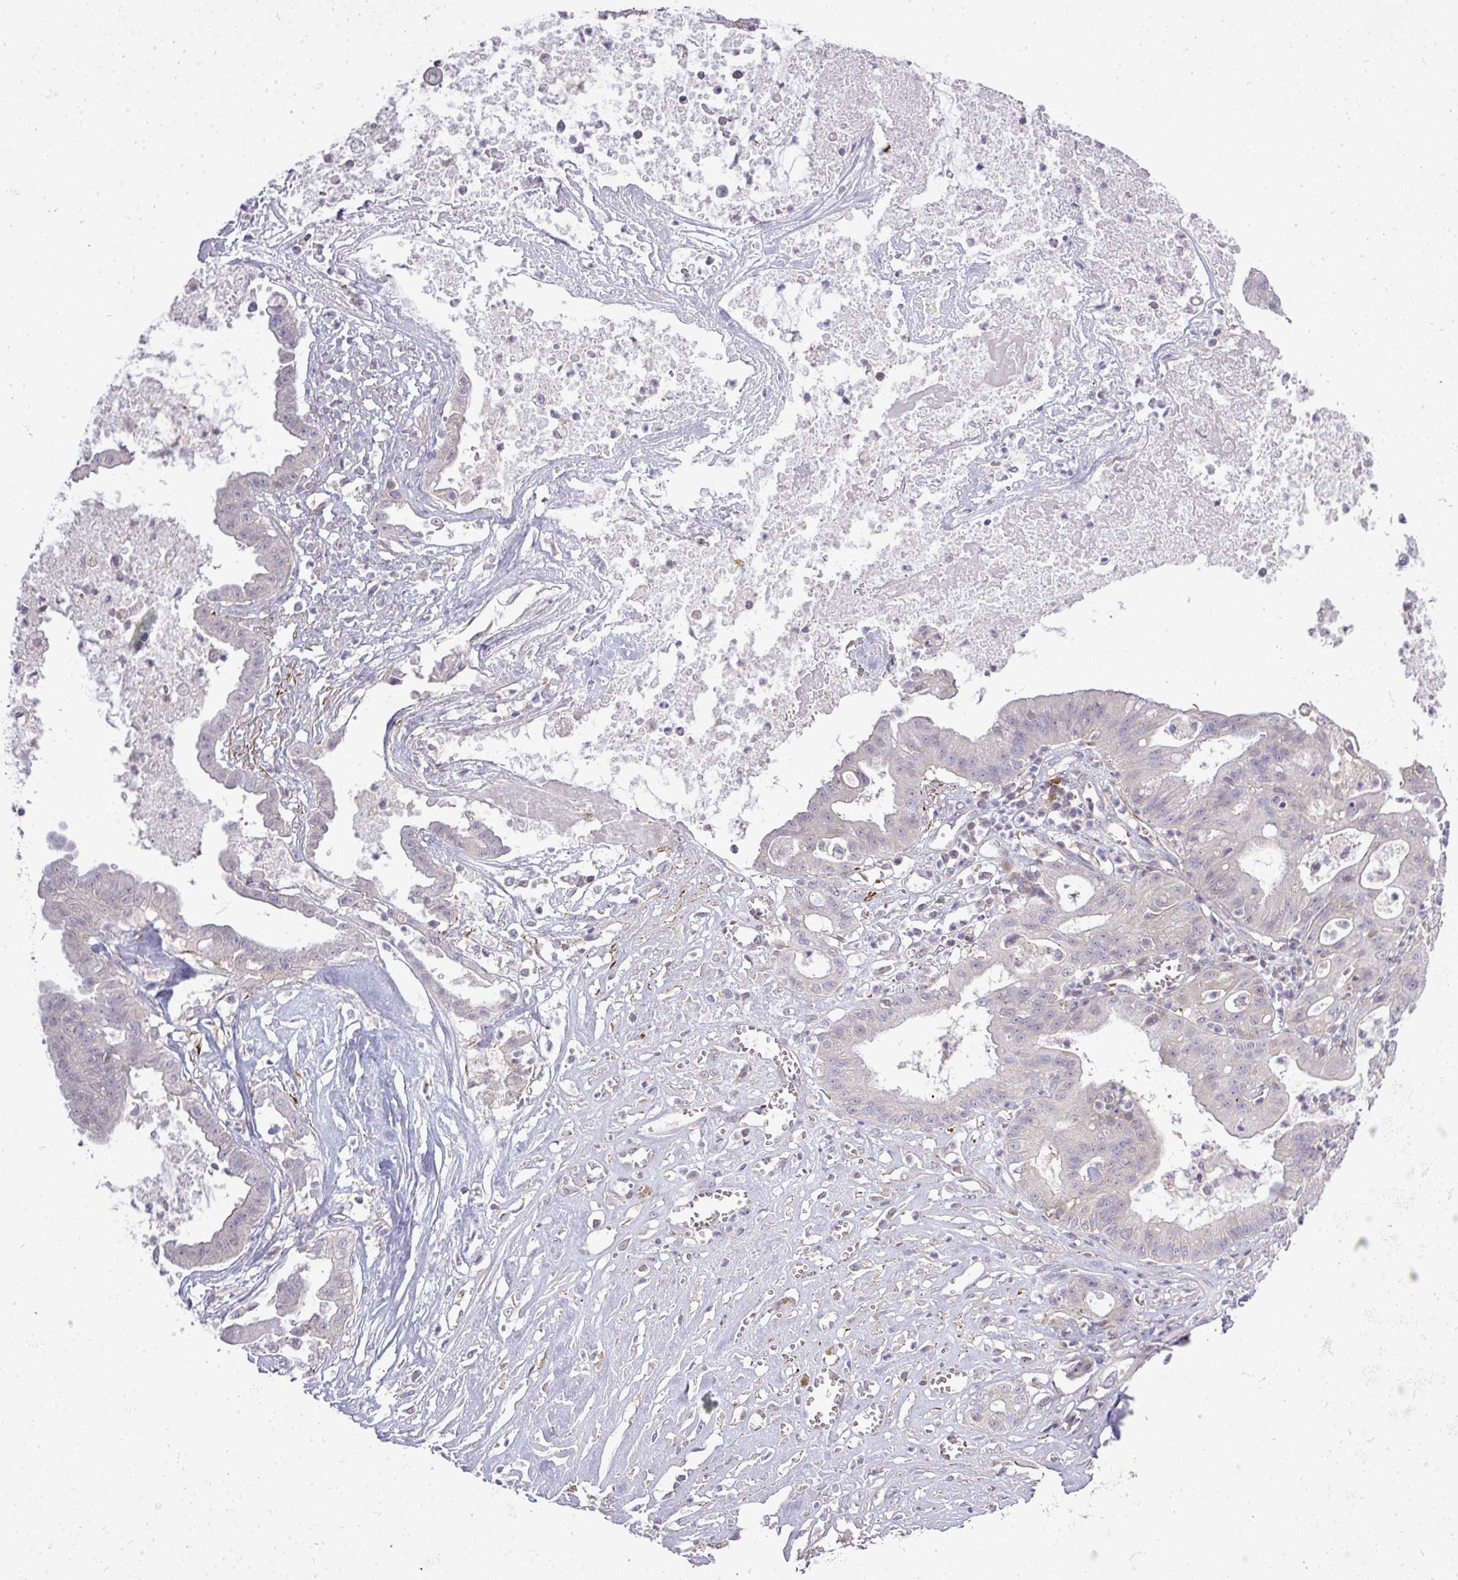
{"staining": {"intensity": "negative", "quantity": "none", "location": "none"}, "tissue": "ovarian cancer", "cell_type": "Tumor cells", "image_type": "cancer", "snomed": [{"axis": "morphology", "description": "Cystadenocarcinoma, mucinous, NOS"}, {"axis": "topography", "description": "Ovary"}], "caption": "Tumor cells are negative for protein expression in human mucinous cystadenocarcinoma (ovarian). (DAB immunohistochemistry with hematoxylin counter stain).", "gene": "TPRA1", "patient": {"sex": "female", "age": 70}}